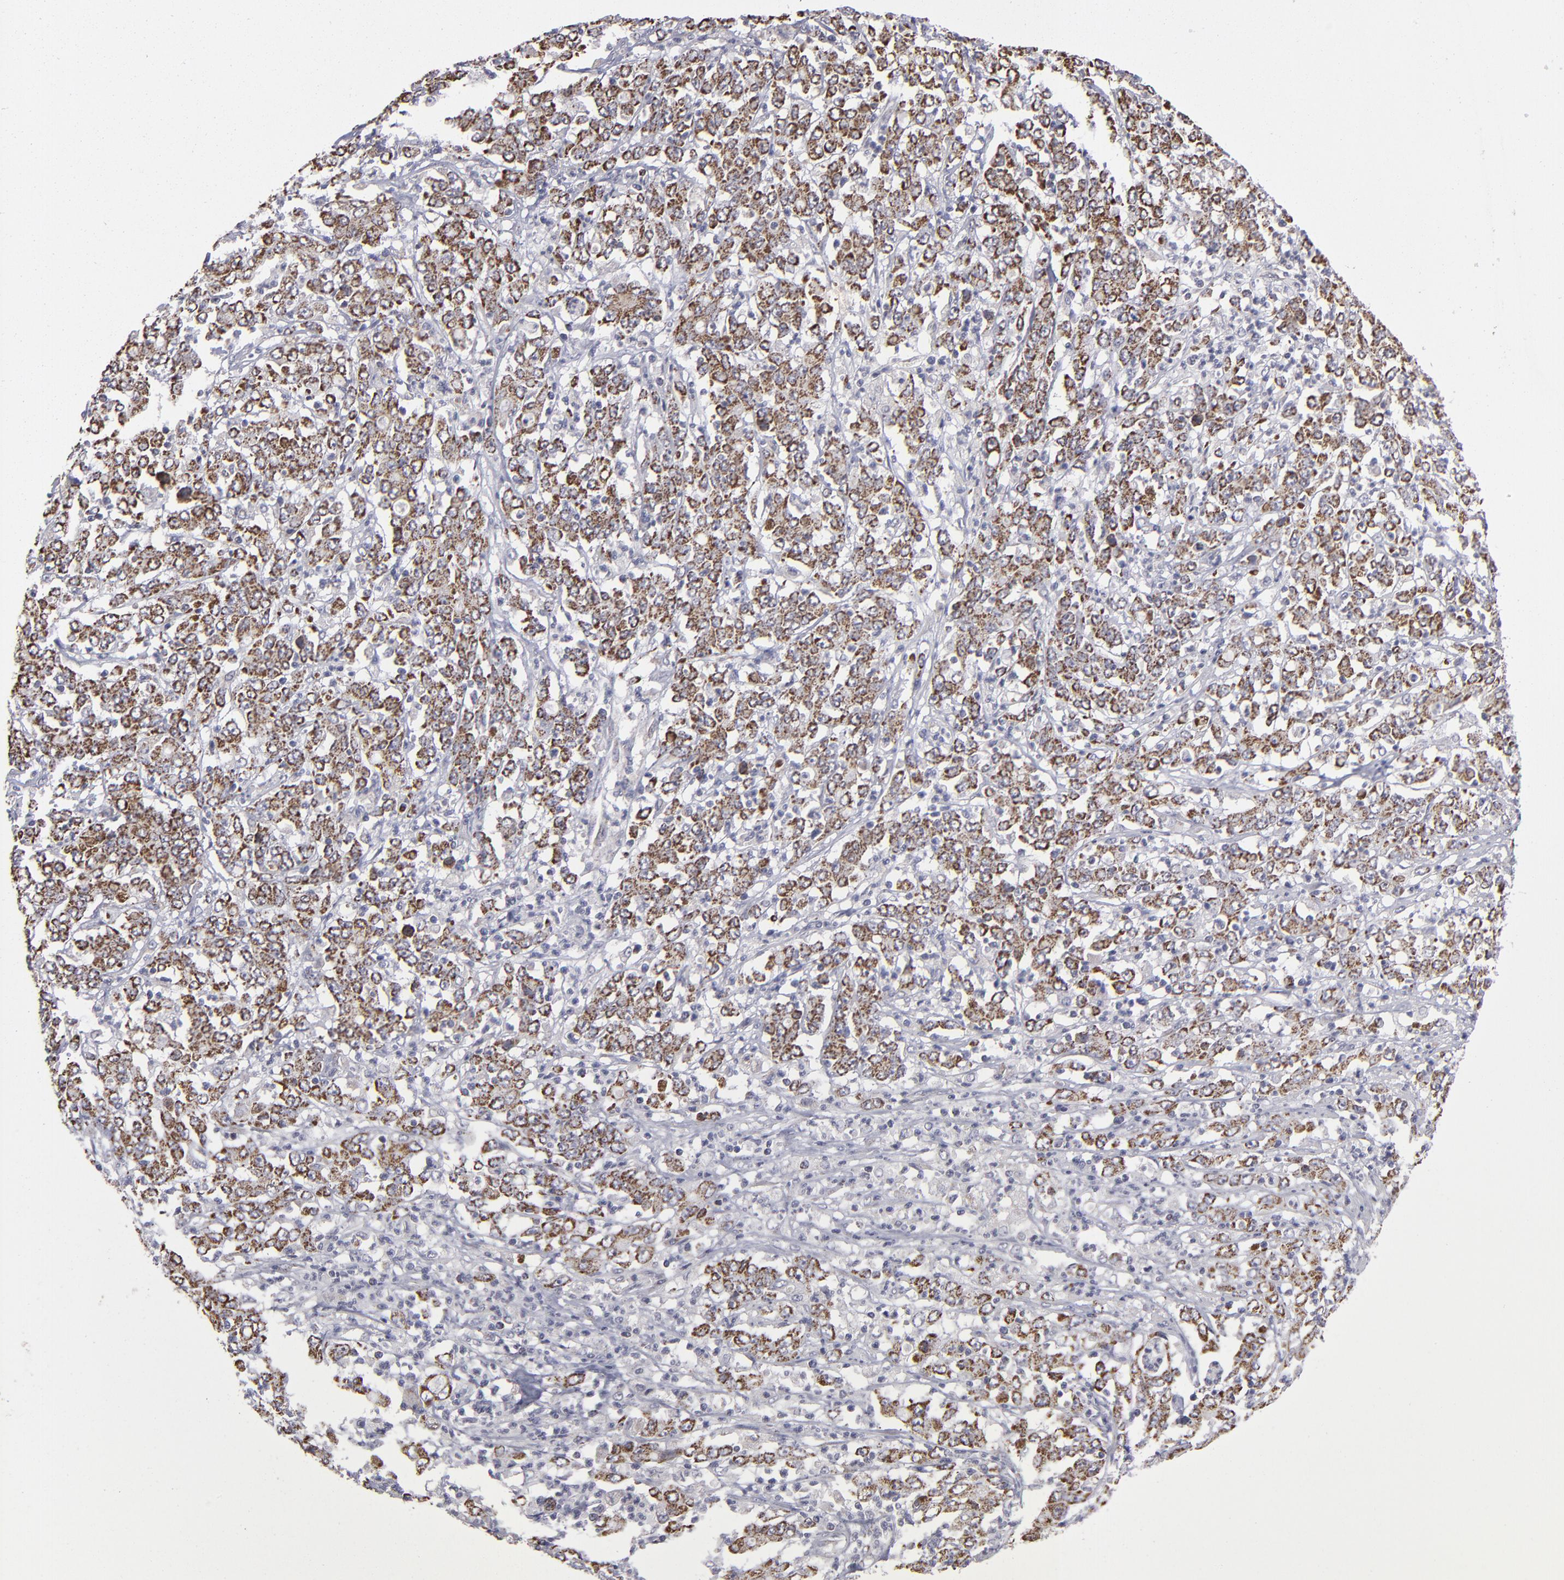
{"staining": {"intensity": "strong", "quantity": ">75%", "location": "cytoplasmic/membranous"}, "tissue": "stomach cancer", "cell_type": "Tumor cells", "image_type": "cancer", "snomed": [{"axis": "morphology", "description": "Adenocarcinoma, NOS"}, {"axis": "topography", "description": "Stomach, lower"}], "caption": "Immunohistochemical staining of adenocarcinoma (stomach) reveals strong cytoplasmic/membranous protein expression in approximately >75% of tumor cells. (IHC, brightfield microscopy, high magnification).", "gene": "MYOM2", "patient": {"sex": "female", "age": 71}}